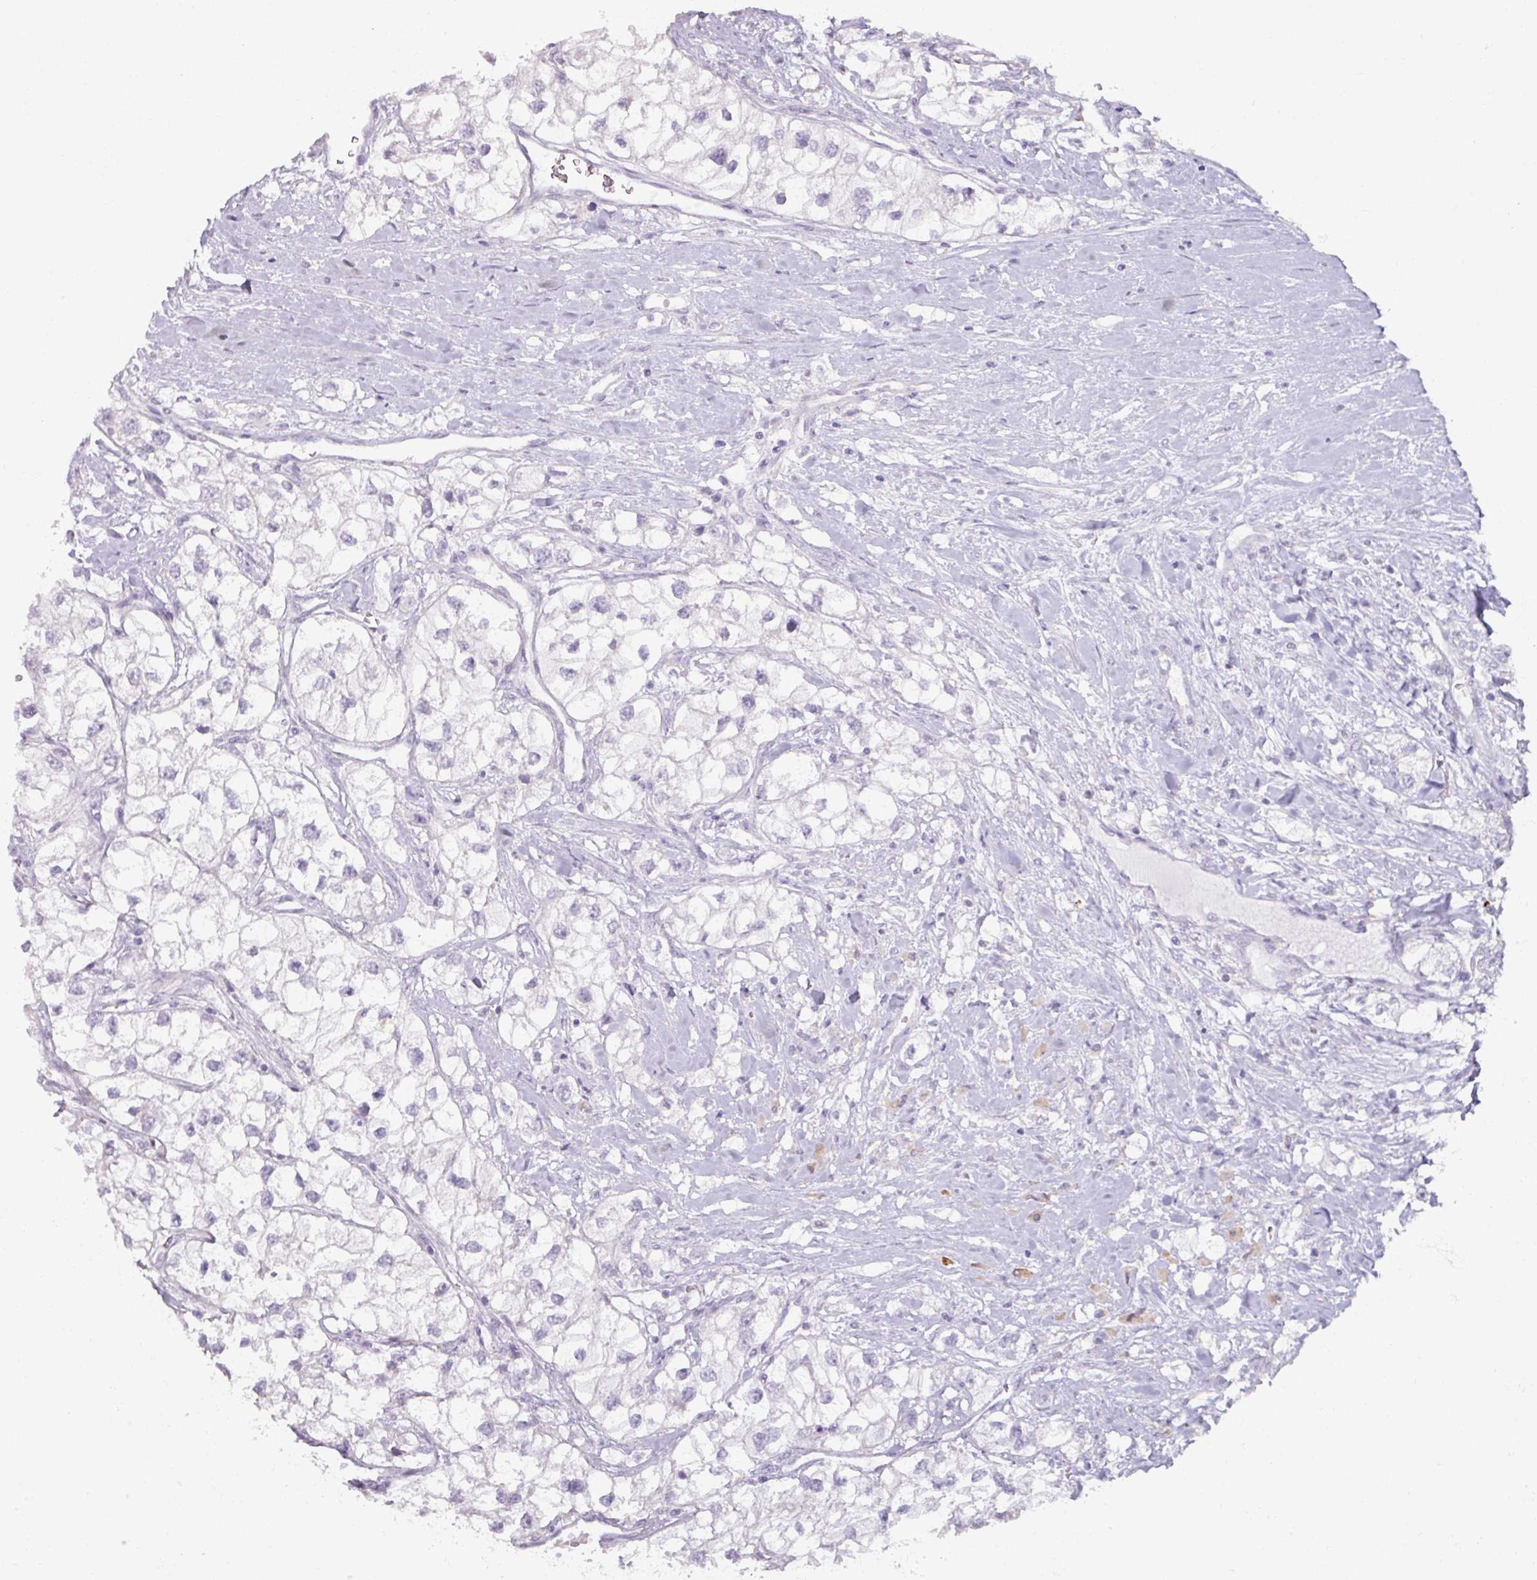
{"staining": {"intensity": "negative", "quantity": "none", "location": "none"}, "tissue": "renal cancer", "cell_type": "Tumor cells", "image_type": "cancer", "snomed": [{"axis": "morphology", "description": "Adenocarcinoma, NOS"}, {"axis": "topography", "description": "Kidney"}], "caption": "This micrograph is of renal adenocarcinoma stained with IHC to label a protein in brown with the nuclei are counter-stained blue. There is no staining in tumor cells.", "gene": "SLC27A5", "patient": {"sex": "male", "age": 59}}